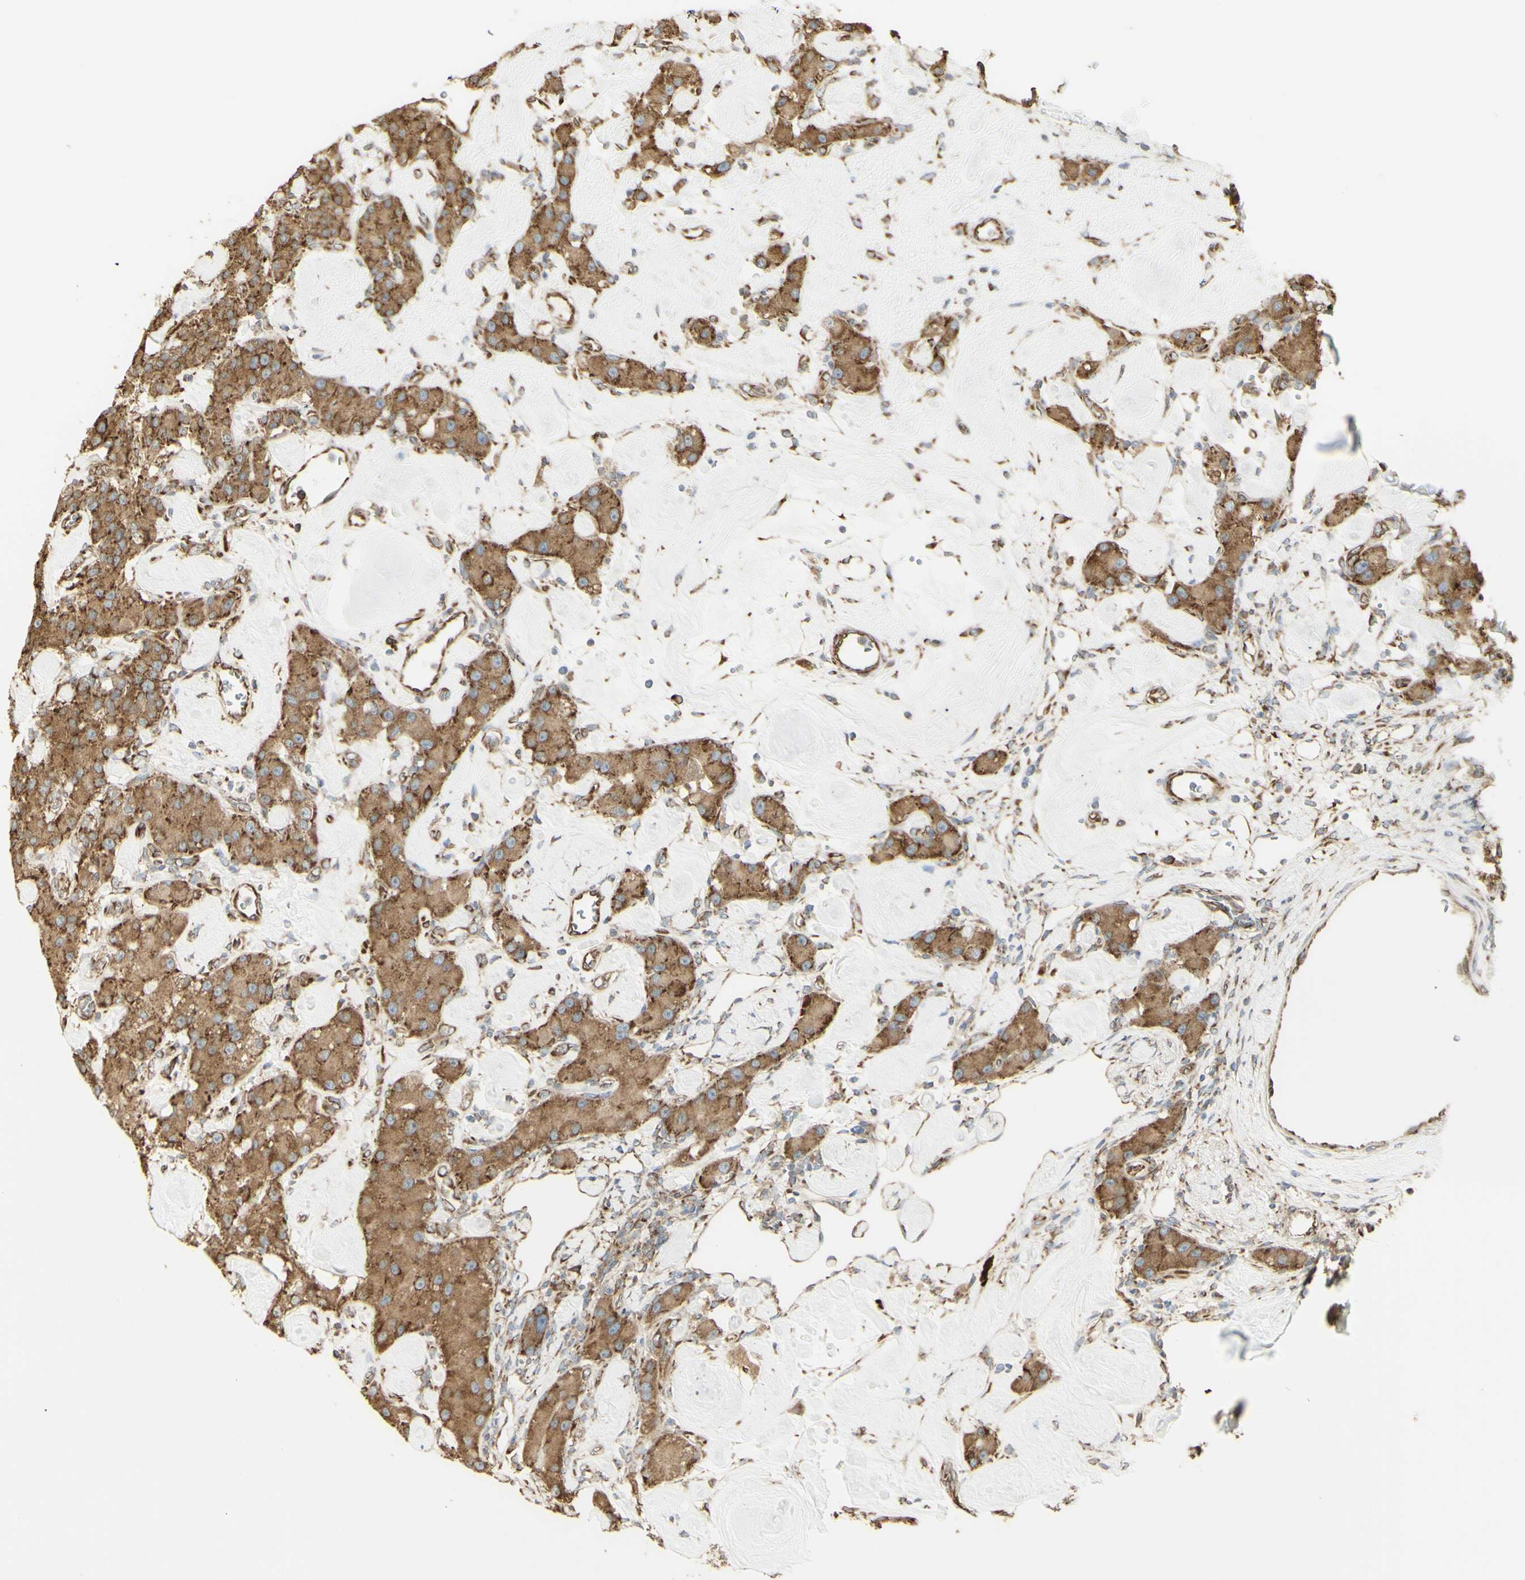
{"staining": {"intensity": "moderate", "quantity": ">75%", "location": "cytoplasmic/membranous"}, "tissue": "carcinoid", "cell_type": "Tumor cells", "image_type": "cancer", "snomed": [{"axis": "morphology", "description": "Carcinoid, malignant, NOS"}, {"axis": "topography", "description": "Pancreas"}], "caption": "Carcinoid was stained to show a protein in brown. There is medium levels of moderate cytoplasmic/membranous expression in approximately >75% of tumor cells. Nuclei are stained in blue.", "gene": "EEF1B2", "patient": {"sex": "male", "age": 41}}